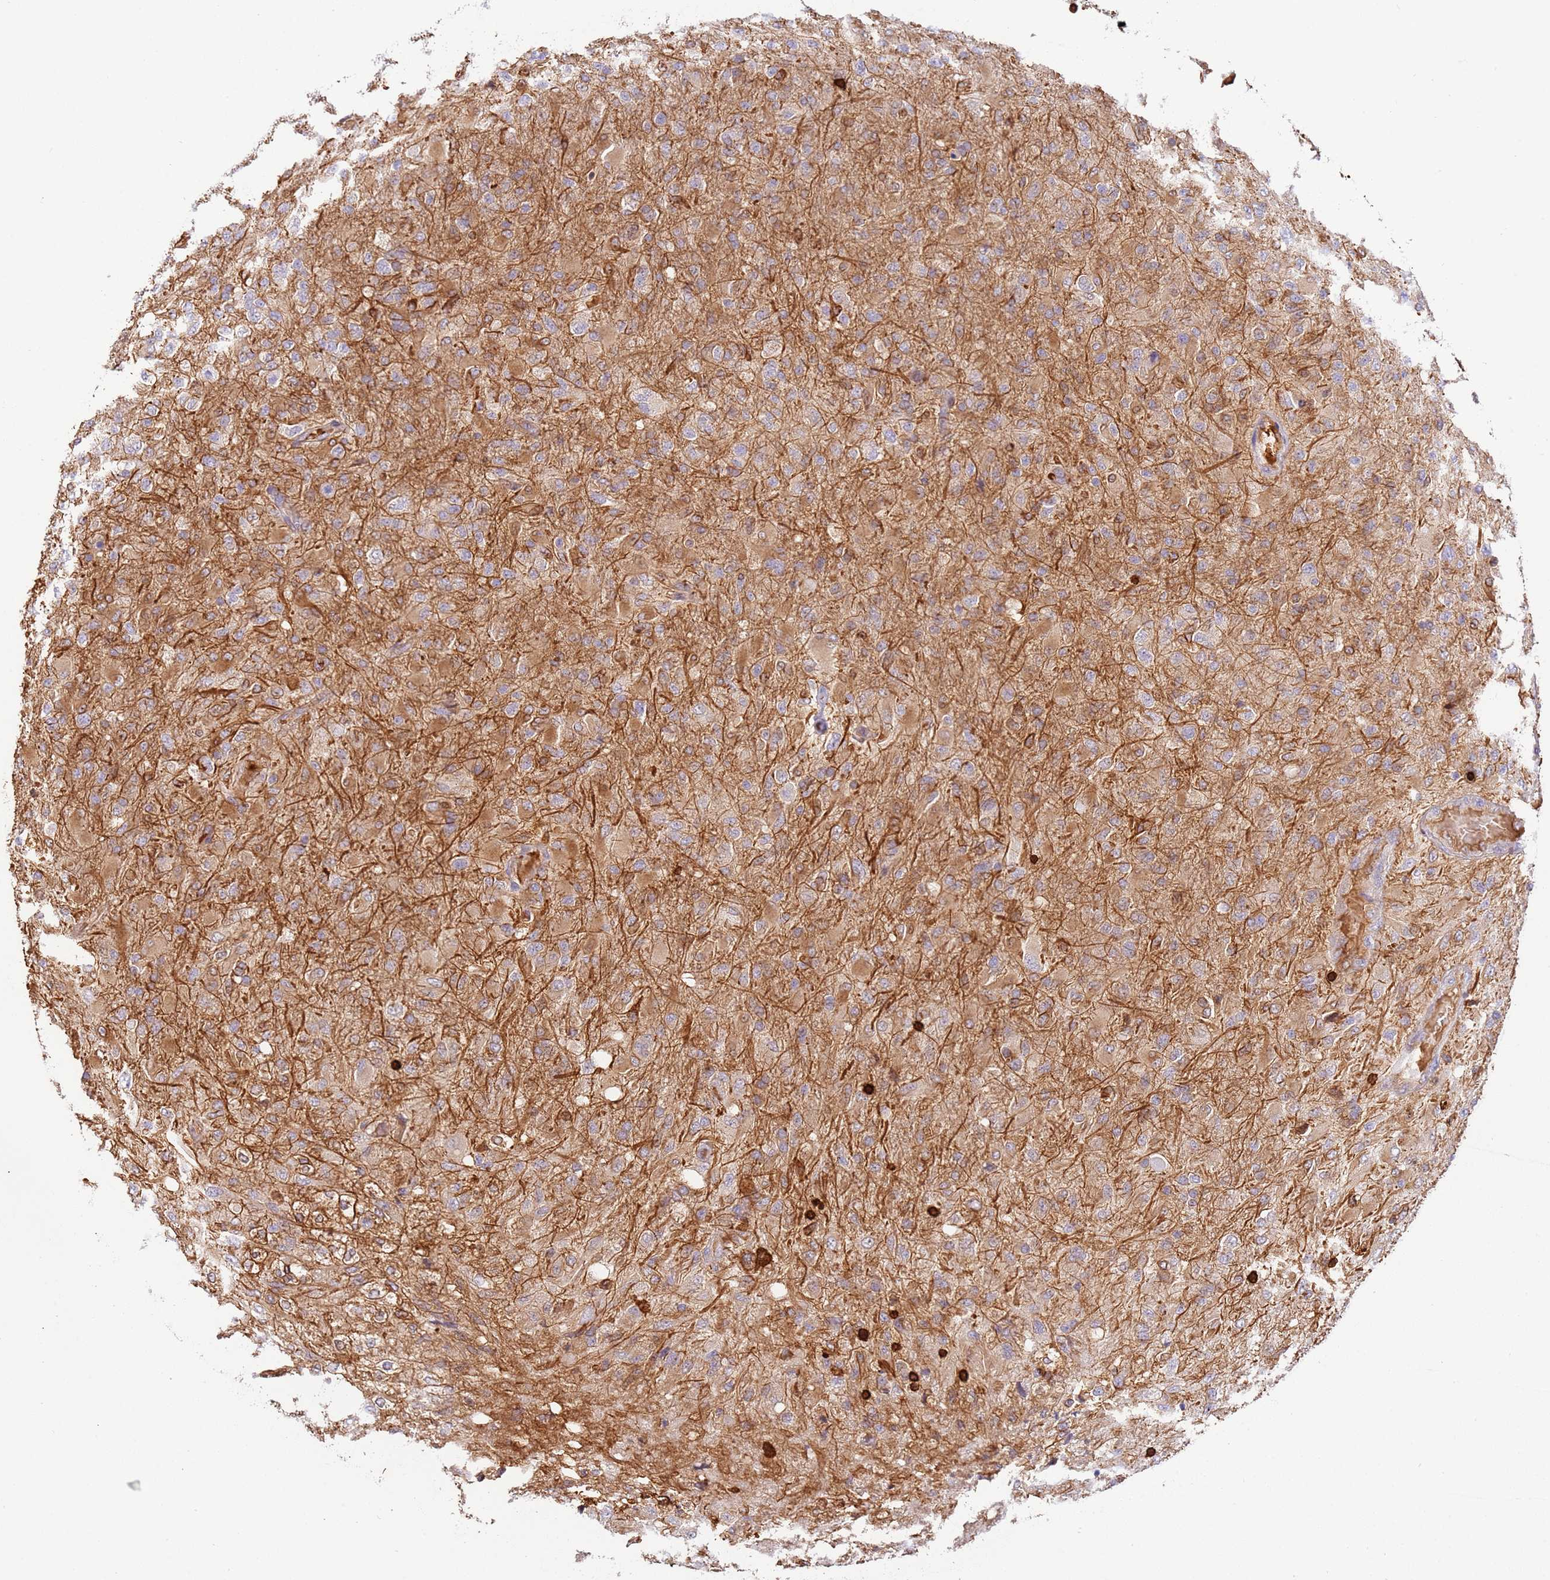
{"staining": {"intensity": "moderate", "quantity": "<25%", "location": "cytoplasmic/membranous"}, "tissue": "glioma", "cell_type": "Tumor cells", "image_type": "cancer", "snomed": [{"axis": "morphology", "description": "Glioma, malignant, Low grade"}, {"axis": "topography", "description": "Brain"}], "caption": "Glioma stained with IHC reveals moderate cytoplasmic/membranous staining in approximately <25% of tumor cells.", "gene": "OR6P1", "patient": {"sex": "male", "age": 65}}